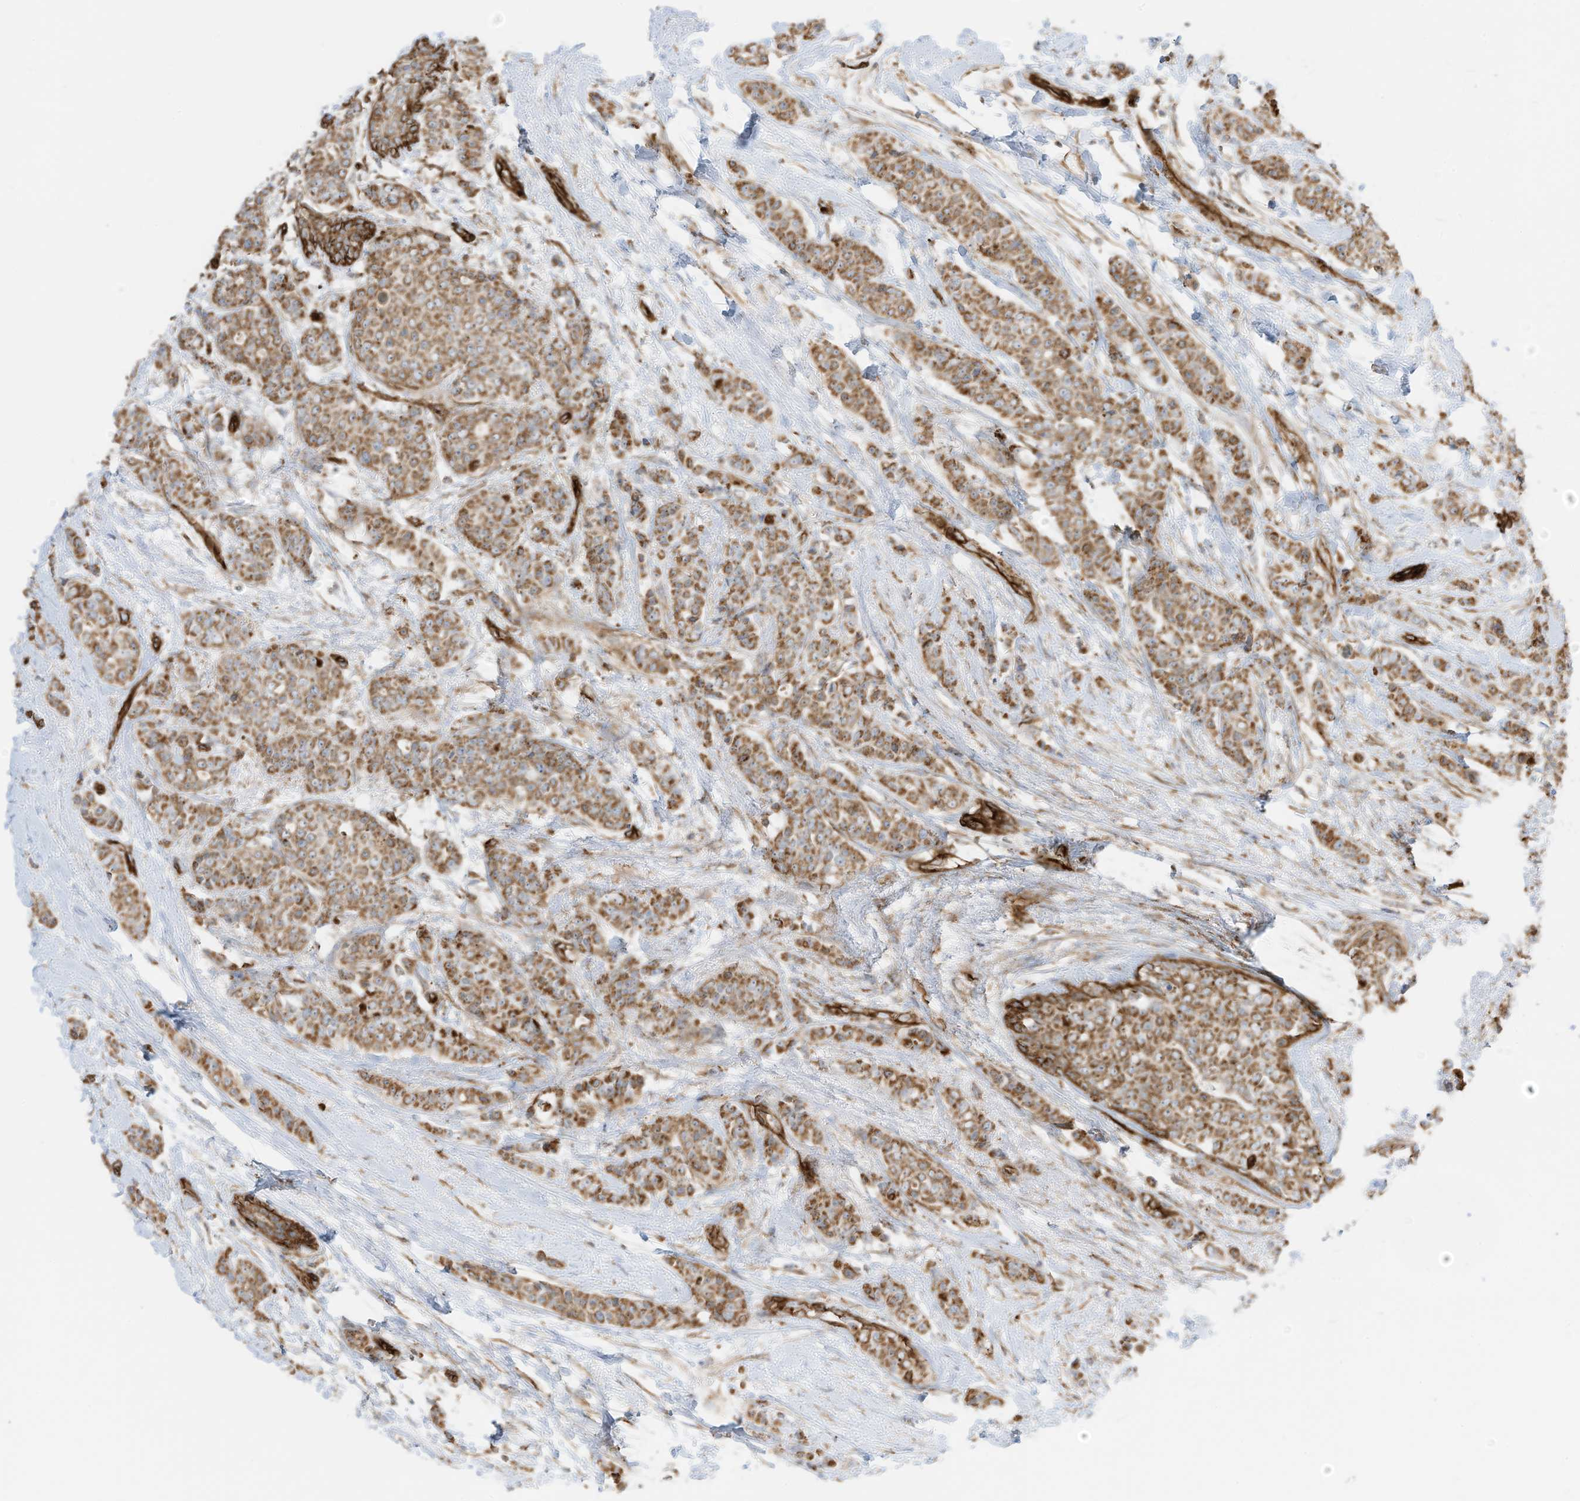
{"staining": {"intensity": "moderate", "quantity": ">75%", "location": "cytoplasmic/membranous"}, "tissue": "breast cancer", "cell_type": "Tumor cells", "image_type": "cancer", "snomed": [{"axis": "morphology", "description": "Lobular carcinoma"}, {"axis": "topography", "description": "Breast"}], "caption": "Immunohistochemical staining of human lobular carcinoma (breast) reveals moderate cytoplasmic/membranous protein expression in about >75% of tumor cells. Using DAB (brown) and hematoxylin (blue) stains, captured at high magnification using brightfield microscopy.", "gene": "ABCB7", "patient": {"sex": "female", "age": 51}}